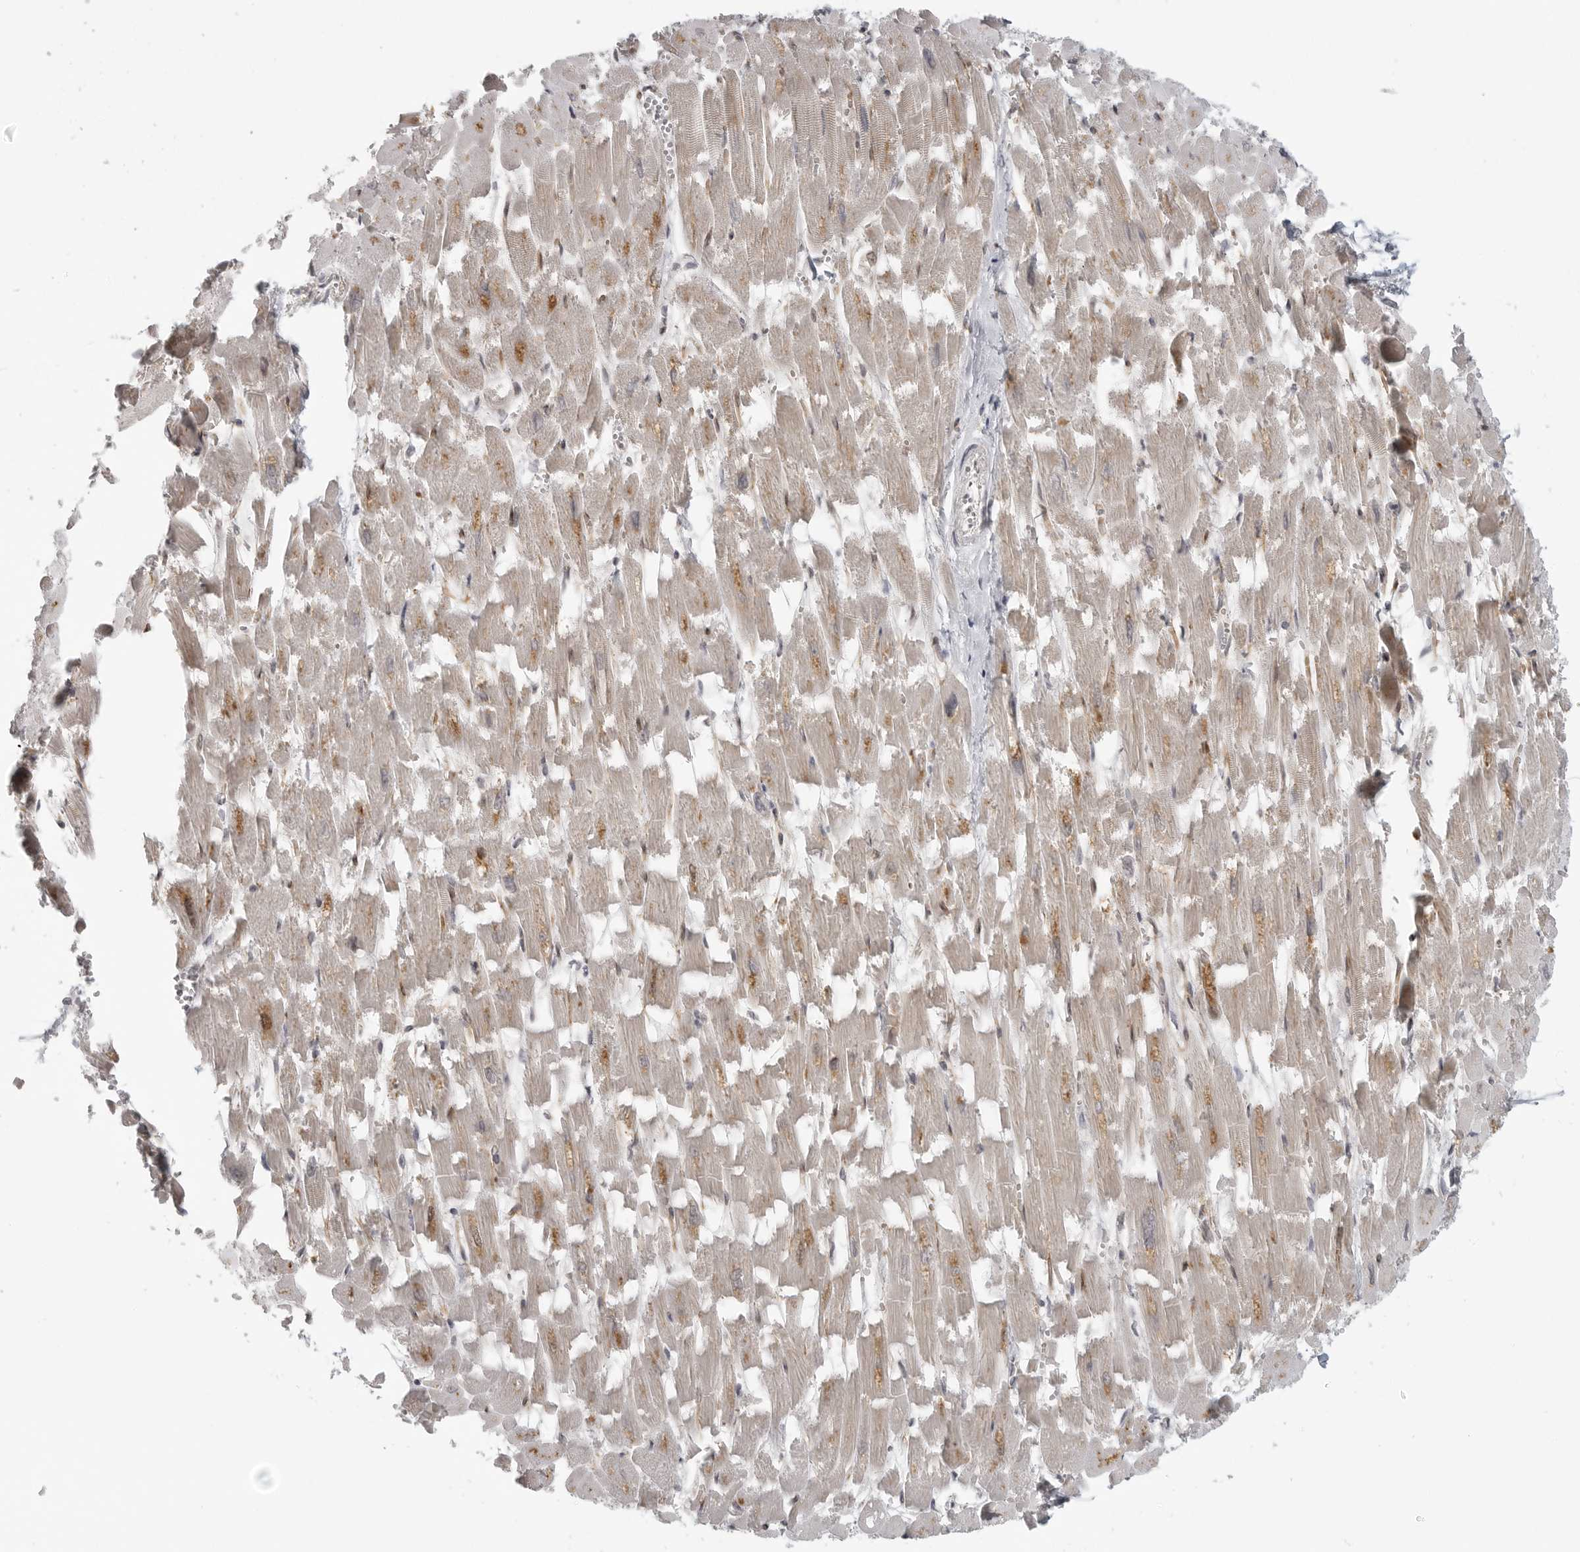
{"staining": {"intensity": "moderate", "quantity": "<25%", "location": "cytoplasmic/membranous"}, "tissue": "heart muscle", "cell_type": "Cardiomyocytes", "image_type": "normal", "snomed": [{"axis": "morphology", "description": "Normal tissue, NOS"}, {"axis": "topography", "description": "Heart"}], "caption": "This histopathology image shows immunohistochemistry (IHC) staining of unremarkable human heart muscle, with low moderate cytoplasmic/membranous positivity in approximately <25% of cardiomyocytes.", "gene": "TUT4", "patient": {"sex": "male", "age": 54}}